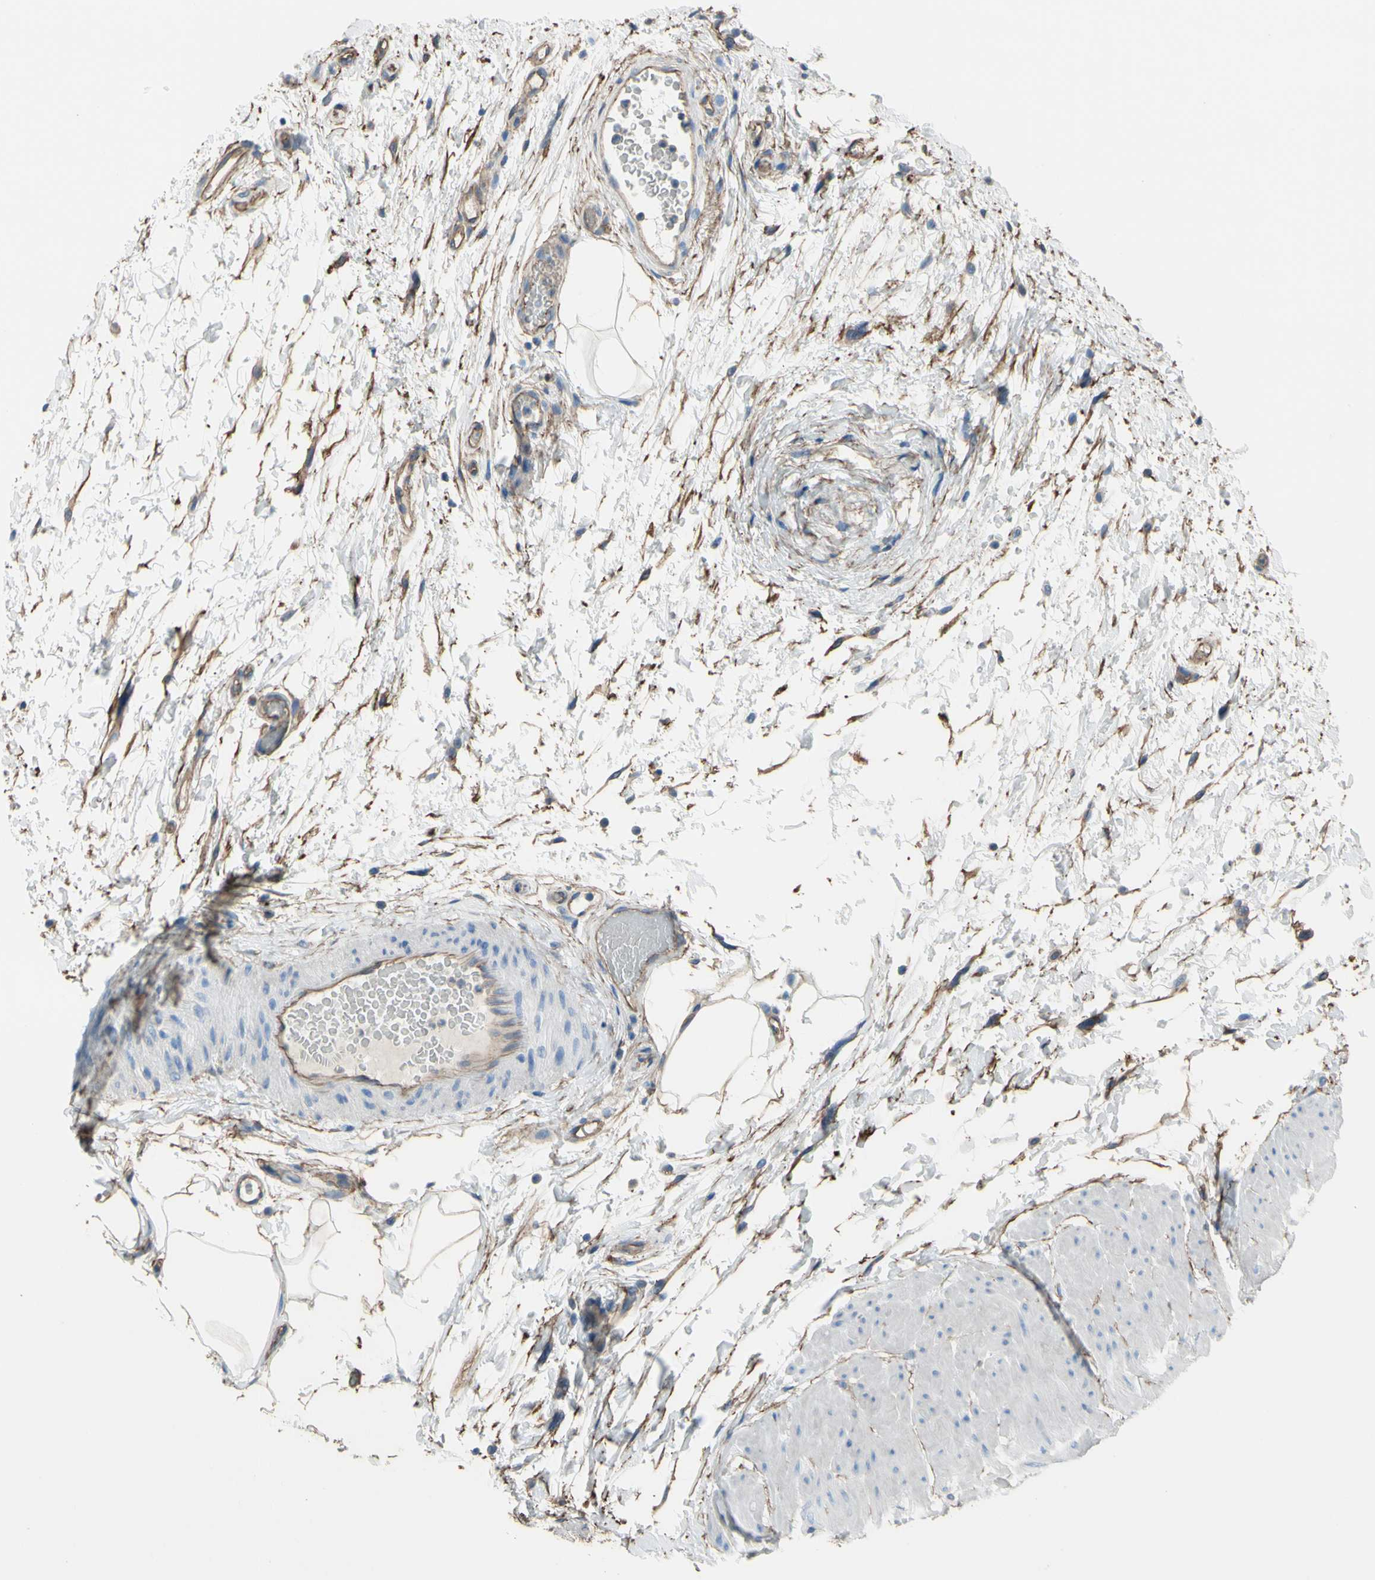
{"staining": {"intensity": "moderate", "quantity": ">75%", "location": "cytoplasmic/membranous"}, "tissue": "urinary bladder", "cell_type": "Urothelial cells", "image_type": "normal", "snomed": [{"axis": "morphology", "description": "Normal tissue, NOS"}, {"axis": "morphology", "description": "Urothelial carcinoma, High grade"}, {"axis": "topography", "description": "Urinary bladder"}], "caption": "Immunohistochemical staining of benign human urinary bladder shows medium levels of moderate cytoplasmic/membranous staining in approximately >75% of urothelial cells.", "gene": "TPBG", "patient": {"sex": "male", "age": 46}}